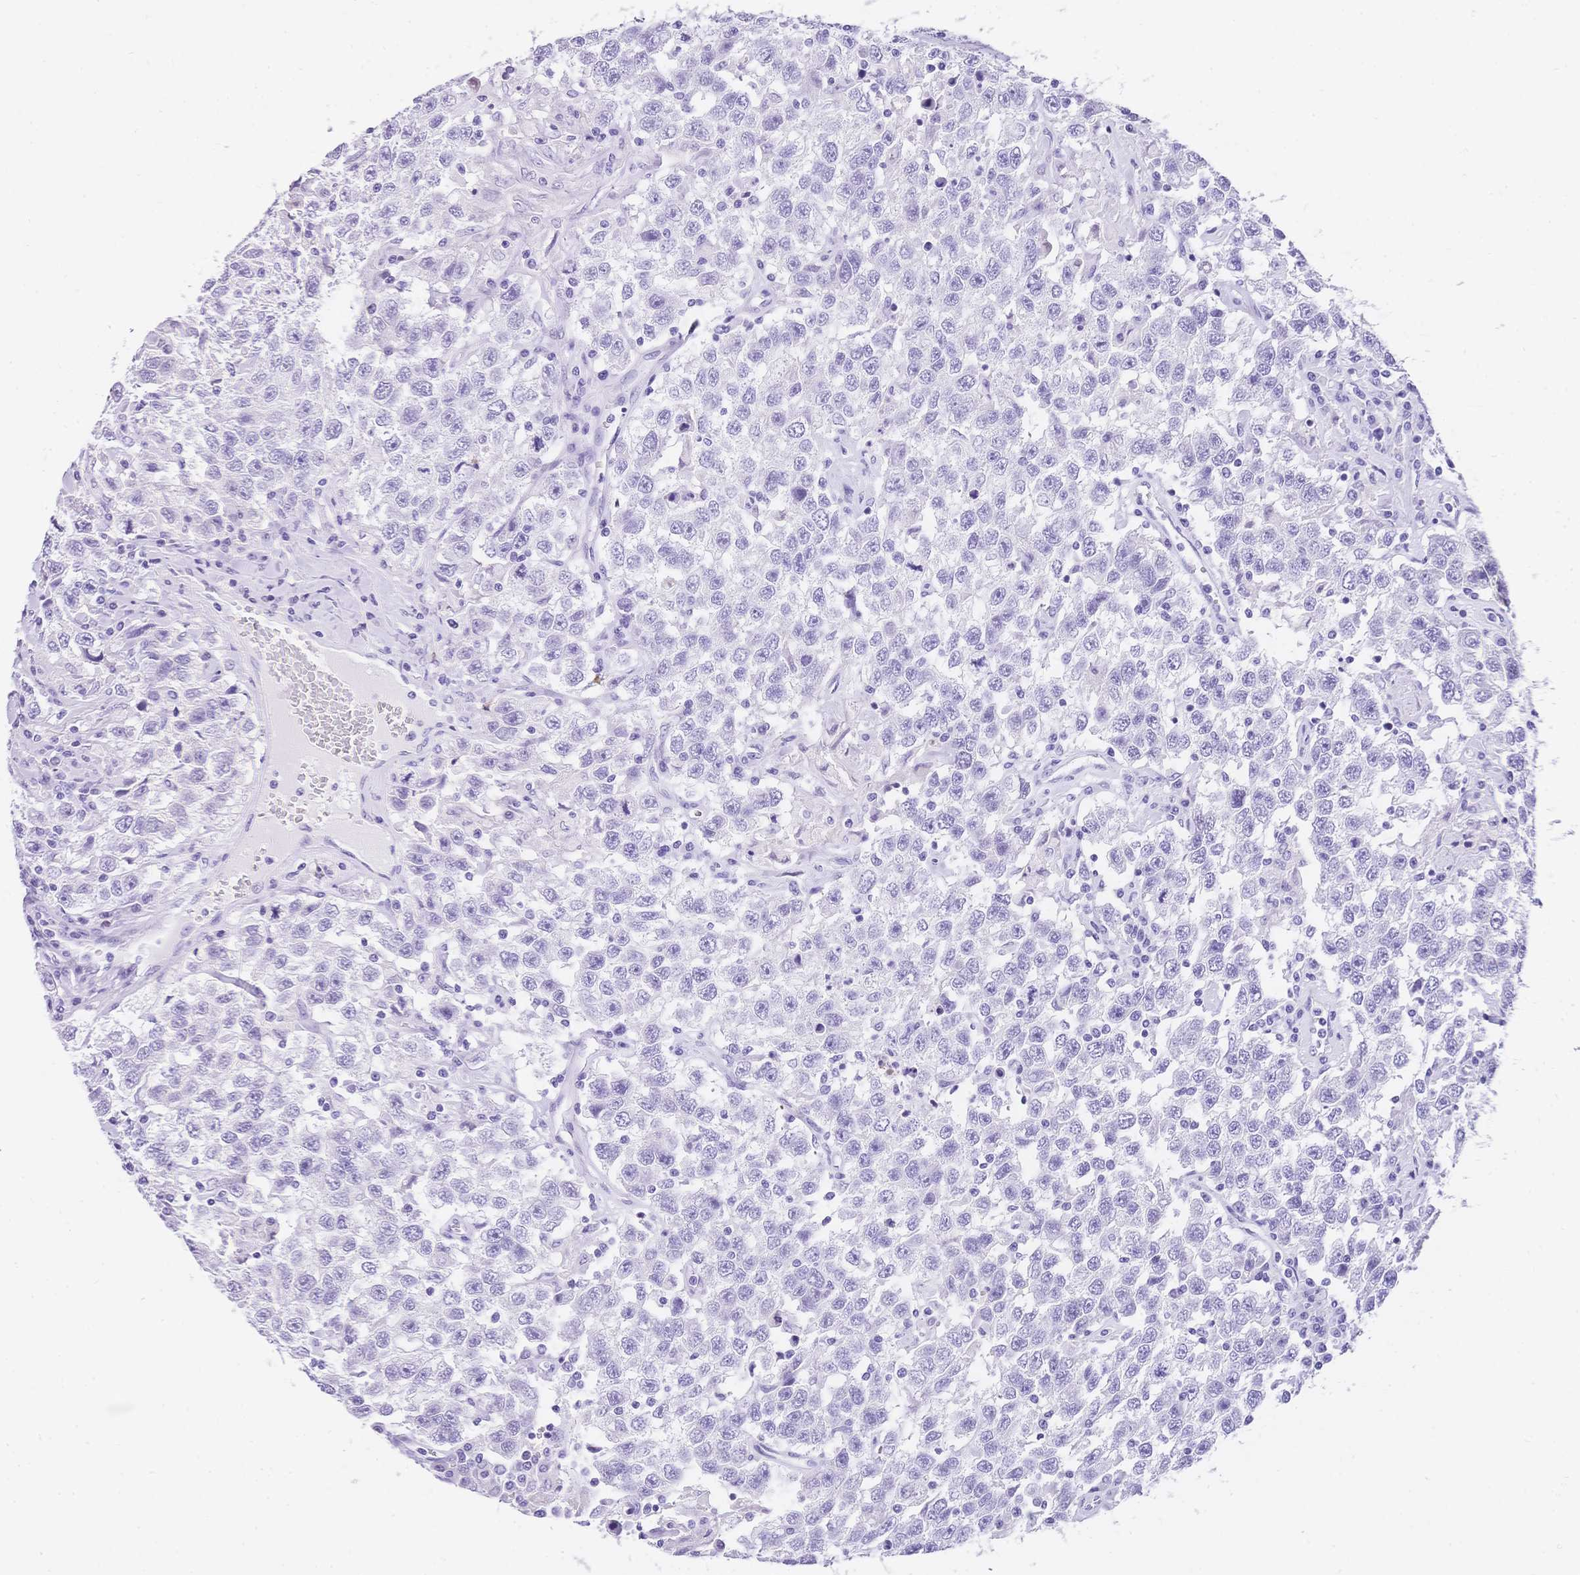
{"staining": {"intensity": "negative", "quantity": "none", "location": "none"}, "tissue": "testis cancer", "cell_type": "Tumor cells", "image_type": "cancer", "snomed": [{"axis": "morphology", "description": "Seminoma, NOS"}, {"axis": "topography", "description": "Testis"}], "caption": "This photomicrograph is of testis cancer (seminoma) stained with immunohistochemistry to label a protein in brown with the nuclei are counter-stained blue. There is no expression in tumor cells.", "gene": "MUC21", "patient": {"sex": "male", "age": 41}}